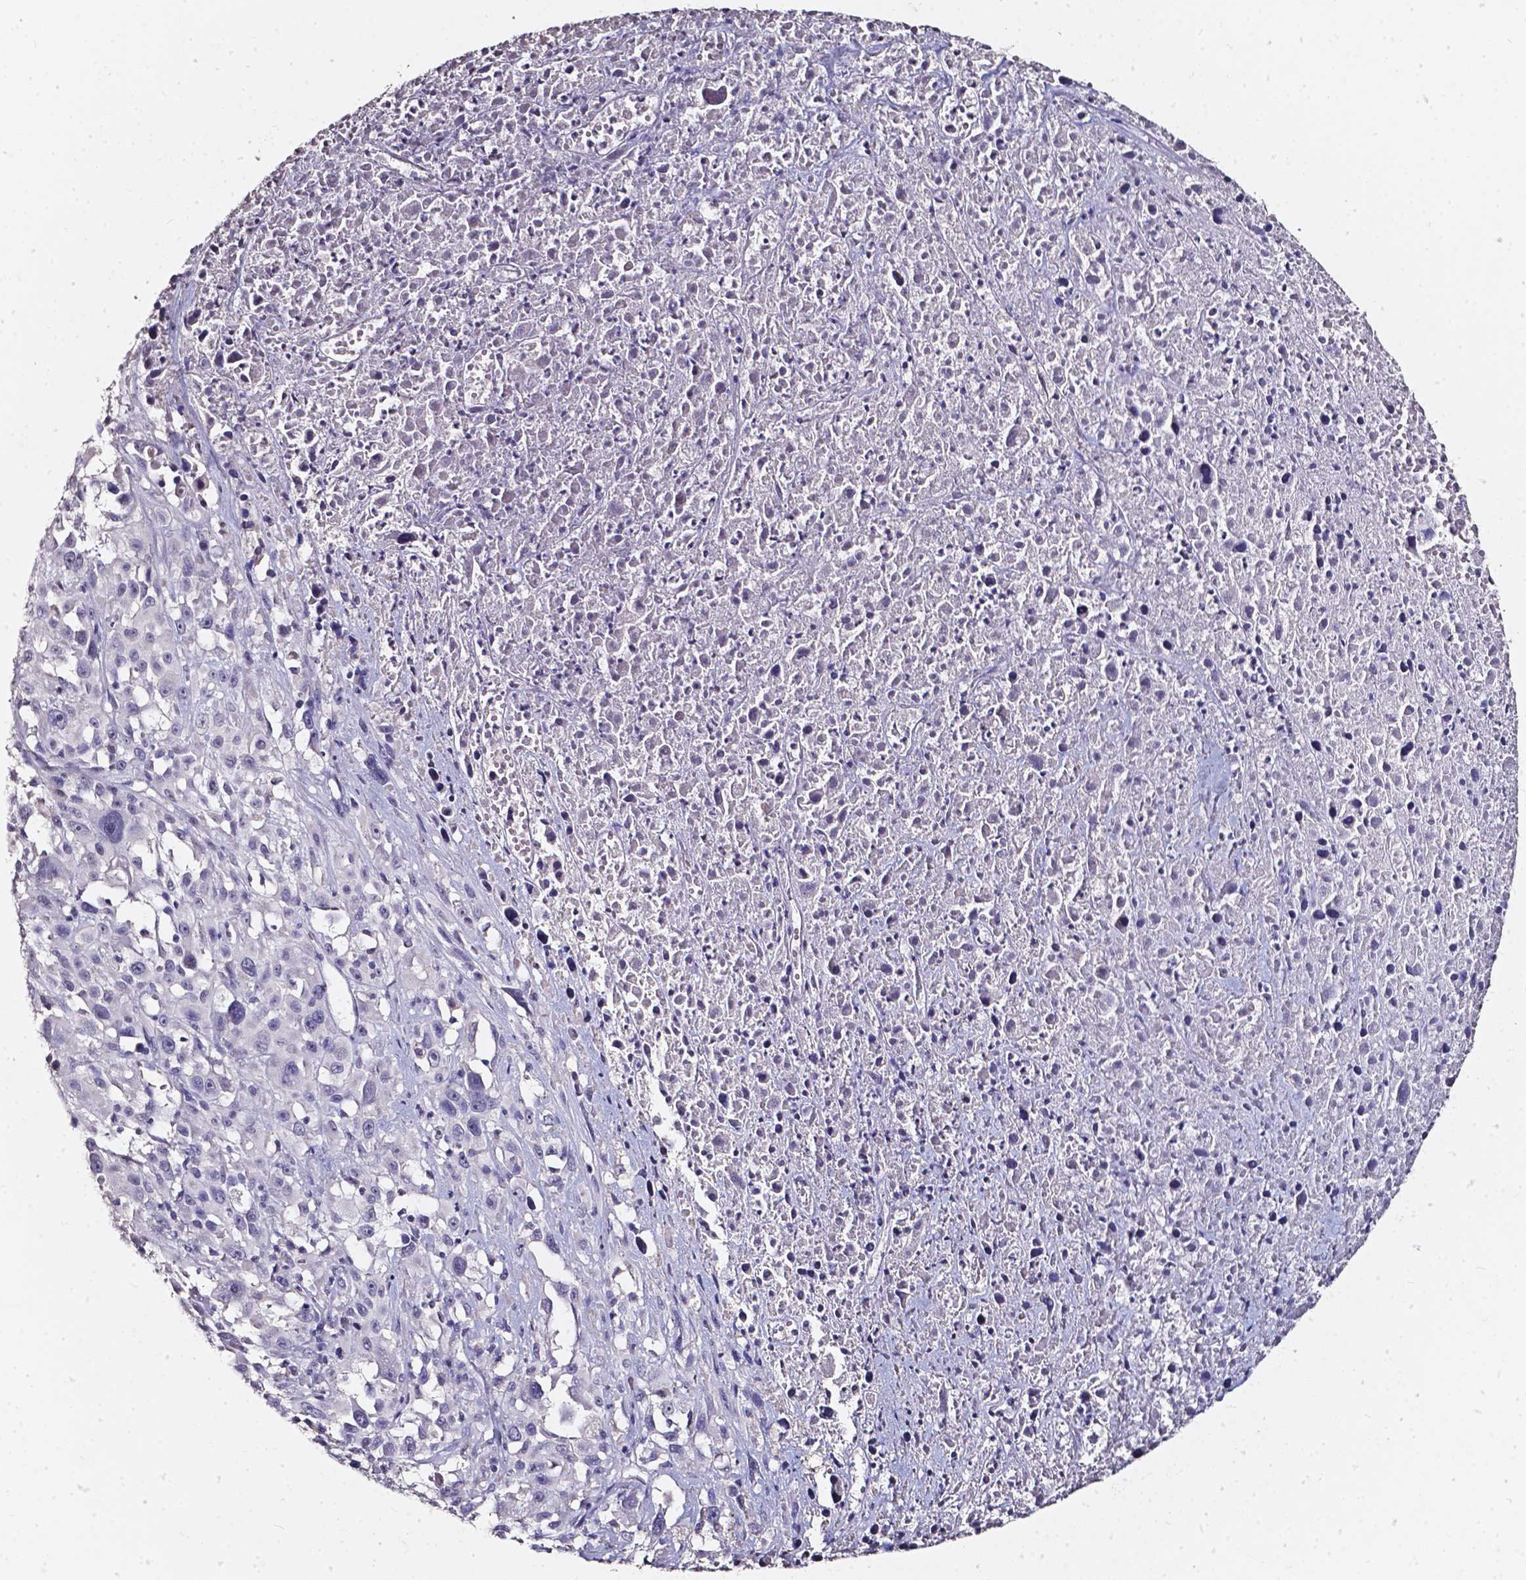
{"staining": {"intensity": "negative", "quantity": "none", "location": "none"}, "tissue": "melanoma", "cell_type": "Tumor cells", "image_type": "cancer", "snomed": [{"axis": "morphology", "description": "Malignant melanoma, Metastatic site"}, {"axis": "topography", "description": "Soft tissue"}], "caption": "Immunohistochemistry histopathology image of neoplastic tissue: malignant melanoma (metastatic site) stained with DAB reveals no significant protein expression in tumor cells.", "gene": "AKR1B10", "patient": {"sex": "male", "age": 50}}